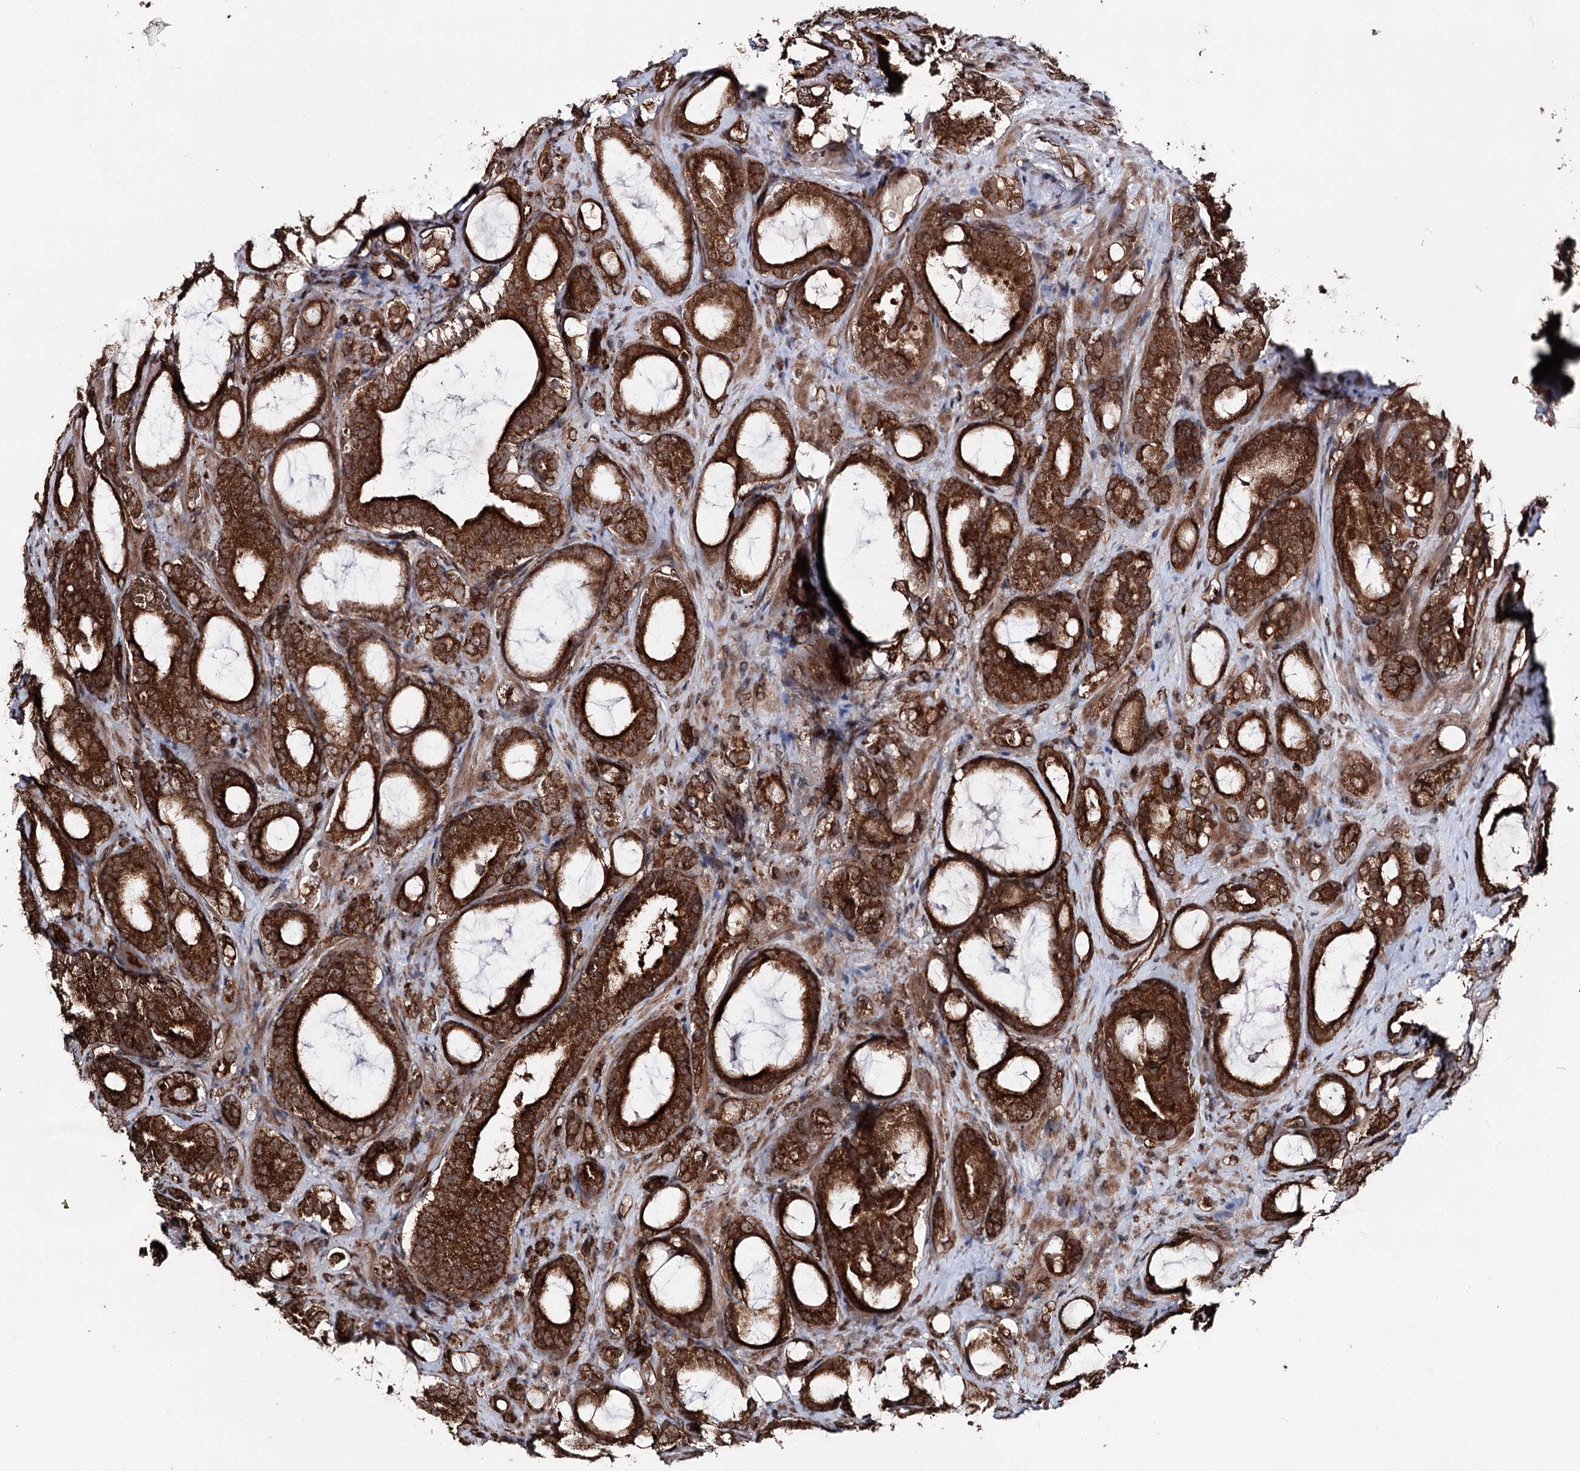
{"staining": {"intensity": "strong", "quantity": ">75%", "location": "cytoplasmic/membranous"}, "tissue": "prostate cancer", "cell_type": "Tumor cells", "image_type": "cancer", "snomed": [{"axis": "morphology", "description": "Adenocarcinoma, High grade"}, {"axis": "topography", "description": "Prostate"}], "caption": "Immunohistochemistry image of neoplastic tissue: prostate cancer (adenocarcinoma (high-grade)) stained using immunohistochemistry shows high levels of strong protein expression localized specifically in the cytoplasmic/membranous of tumor cells, appearing as a cytoplasmic/membranous brown color.", "gene": "FGFR1OP2", "patient": {"sex": "male", "age": 72}}